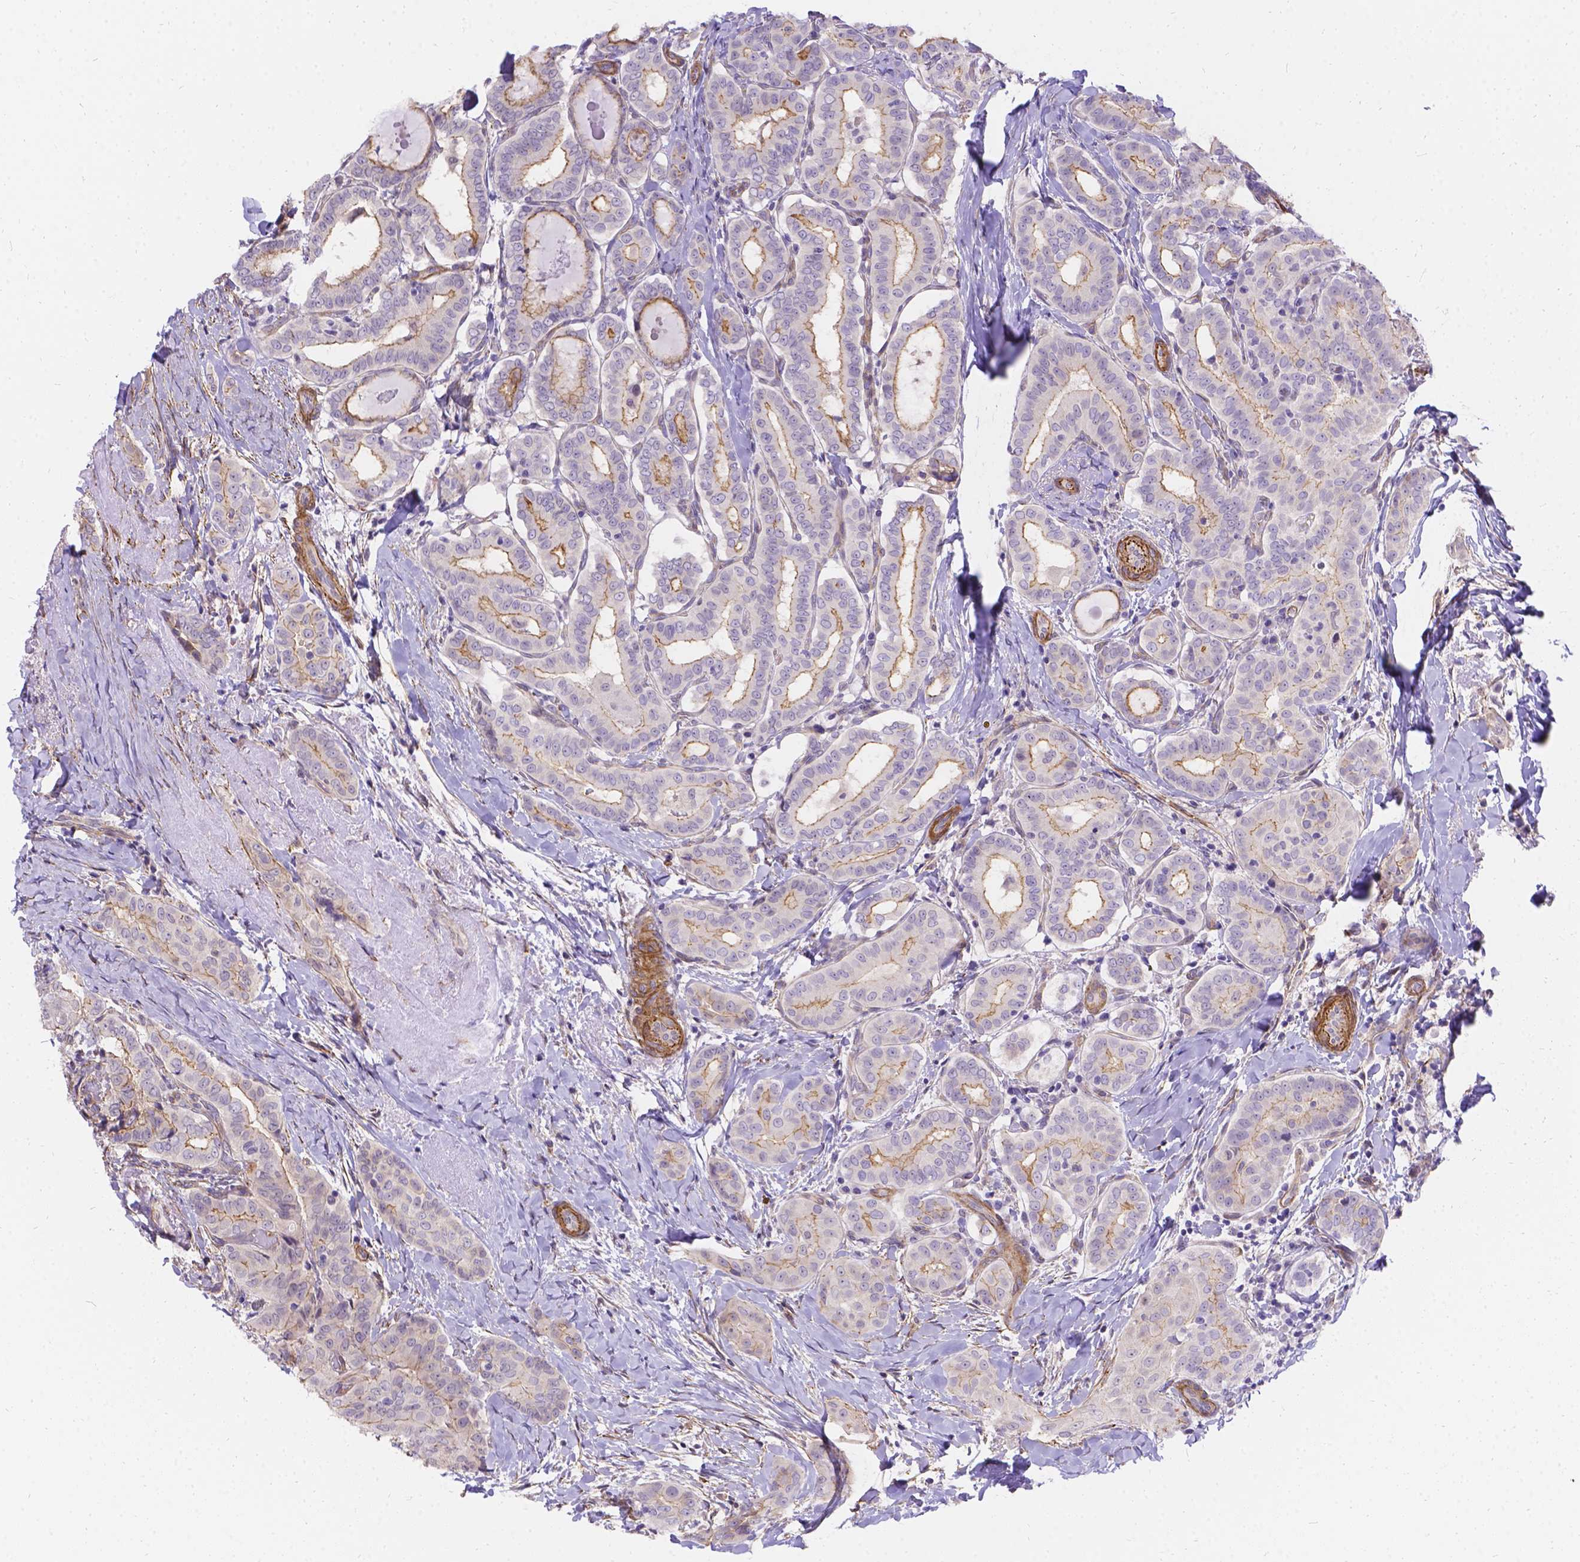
{"staining": {"intensity": "weak", "quantity": "25%-75%", "location": "cytoplasmic/membranous"}, "tissue": "thyroid cancer", "cell_type": "Tumor cells", "image_type": "cancer", "snomed": [{"axis": "morphology", "description": "Papillary adenocarcinoma, NOS"}, {"axis": "morphology", "description": "Papillary adenoma metastatic"}, {"axis": "topography", "description": "Thyroid gland"}], "caption": "IHC of papillary adenoma metastatic (thyroid) demonstrates low levels of weak cytoplasmic/membranous positivity in approximately 25%-75% of tumor cells.", "gene": "PALS1", "patient": {"sex": "female", "age": 50}}